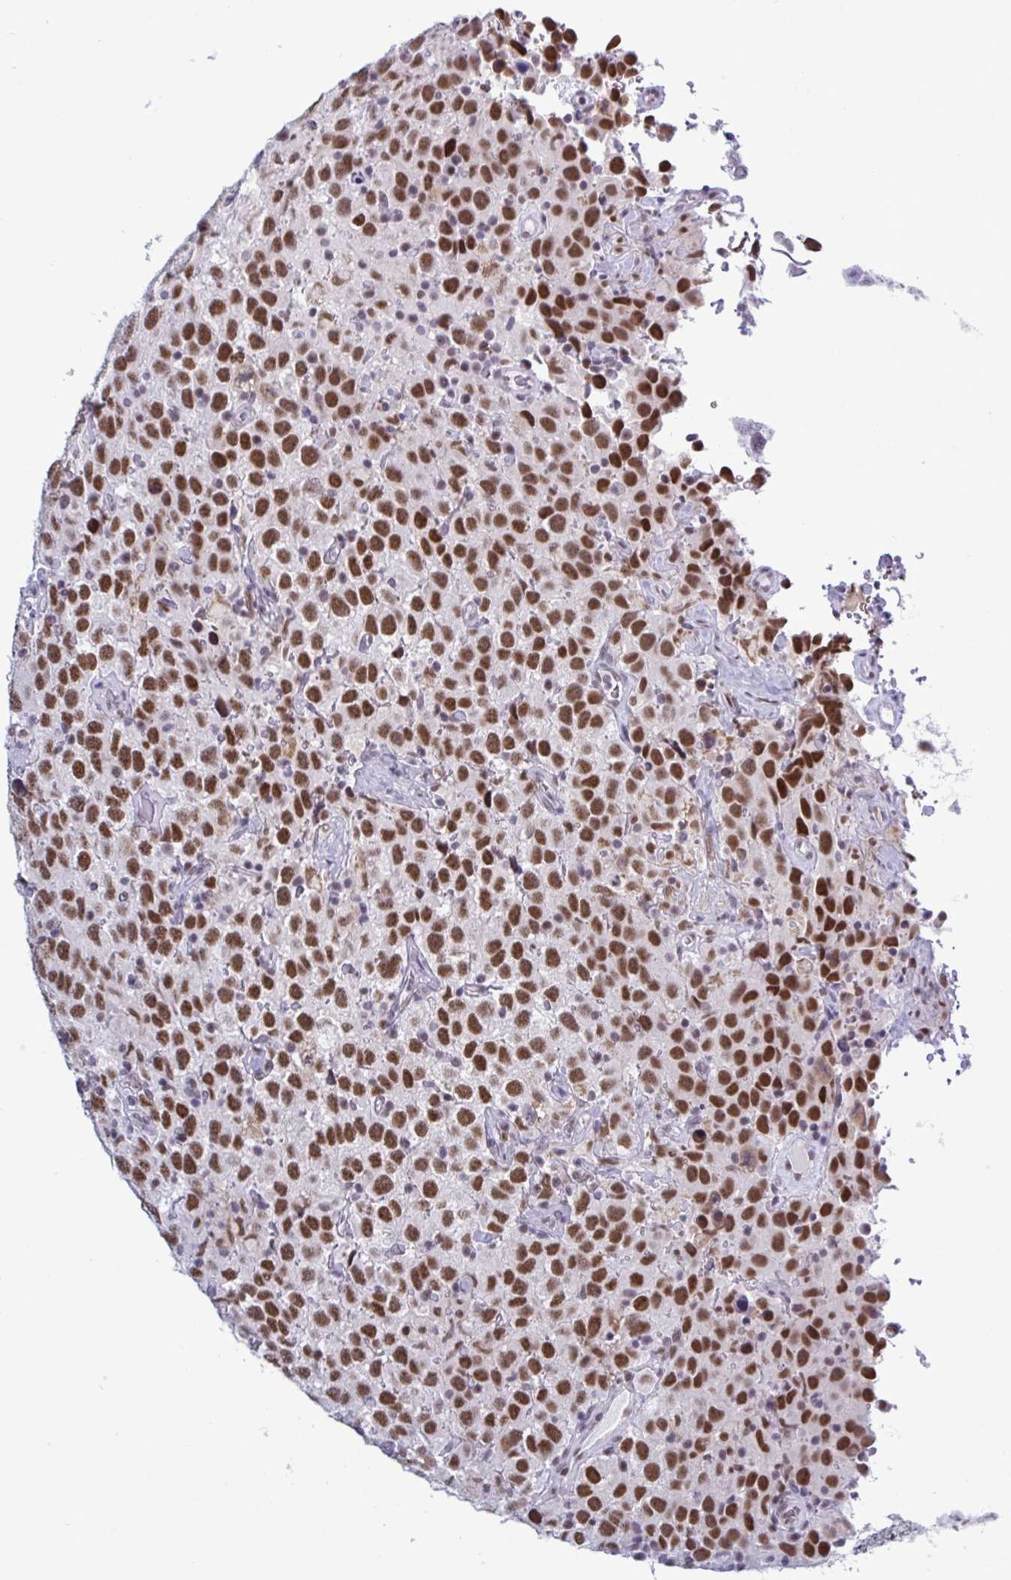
{"staining": {"intensity": "strong", "quantity": "25%-75%", "location": "nuclear"}, "tissue": "testis cancer", "cell_type": "Tumor cells", "image_type": "cancer", "snomed": [{"axis": "morphology", "description": "Seminoma, NOS"}, {"axis": "topography", "description": "Testis"}], "caption": "An image showing strong nuclear positivity in about 25%-75% of tumor cells in testis cancer (seminoma), as visualized by brown immunohistochemical staining.", "gene": "PPP1R10", "patient": {"sex": "male", "age": 41}}